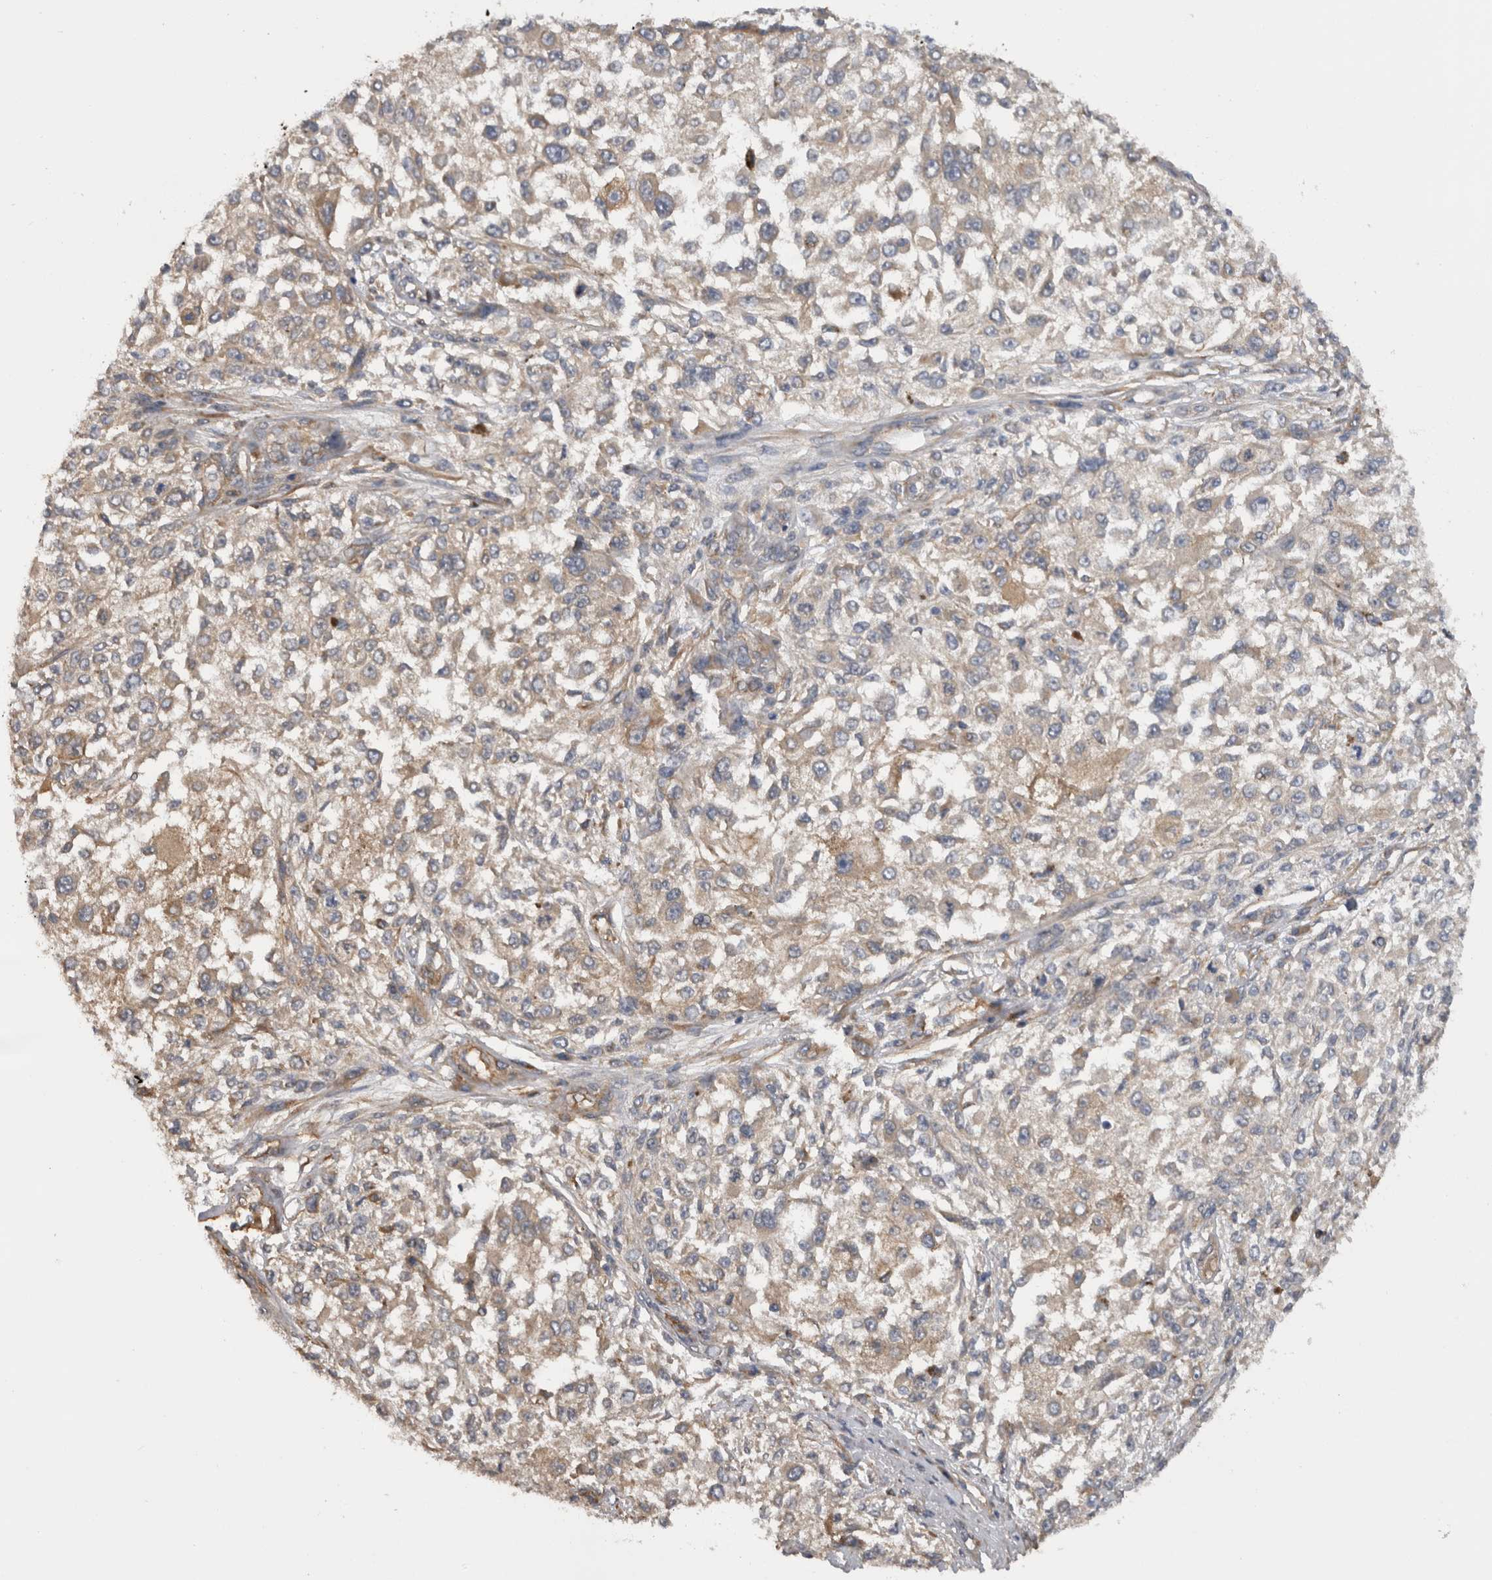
{"staining": {"intensity": "negative", "quantity": "none", "location": "none"}, "tissue": "melanoma", "cell_type": "Tumor cells", "image_type": "cancer", "snomed": [{"axis": "morphology", "description": "Necrosis, NOS"}, {"axis": "morphology", "description": "Malignant melanoma, NOS"}, {"axis": "topography", "description": "Skin"}], "caption": "Histopathology image shows no protein staining in tumor cells of malignant melanoma tissue.", "gene": "TMED7", "patient": {"sex": "female", "age": 87}}